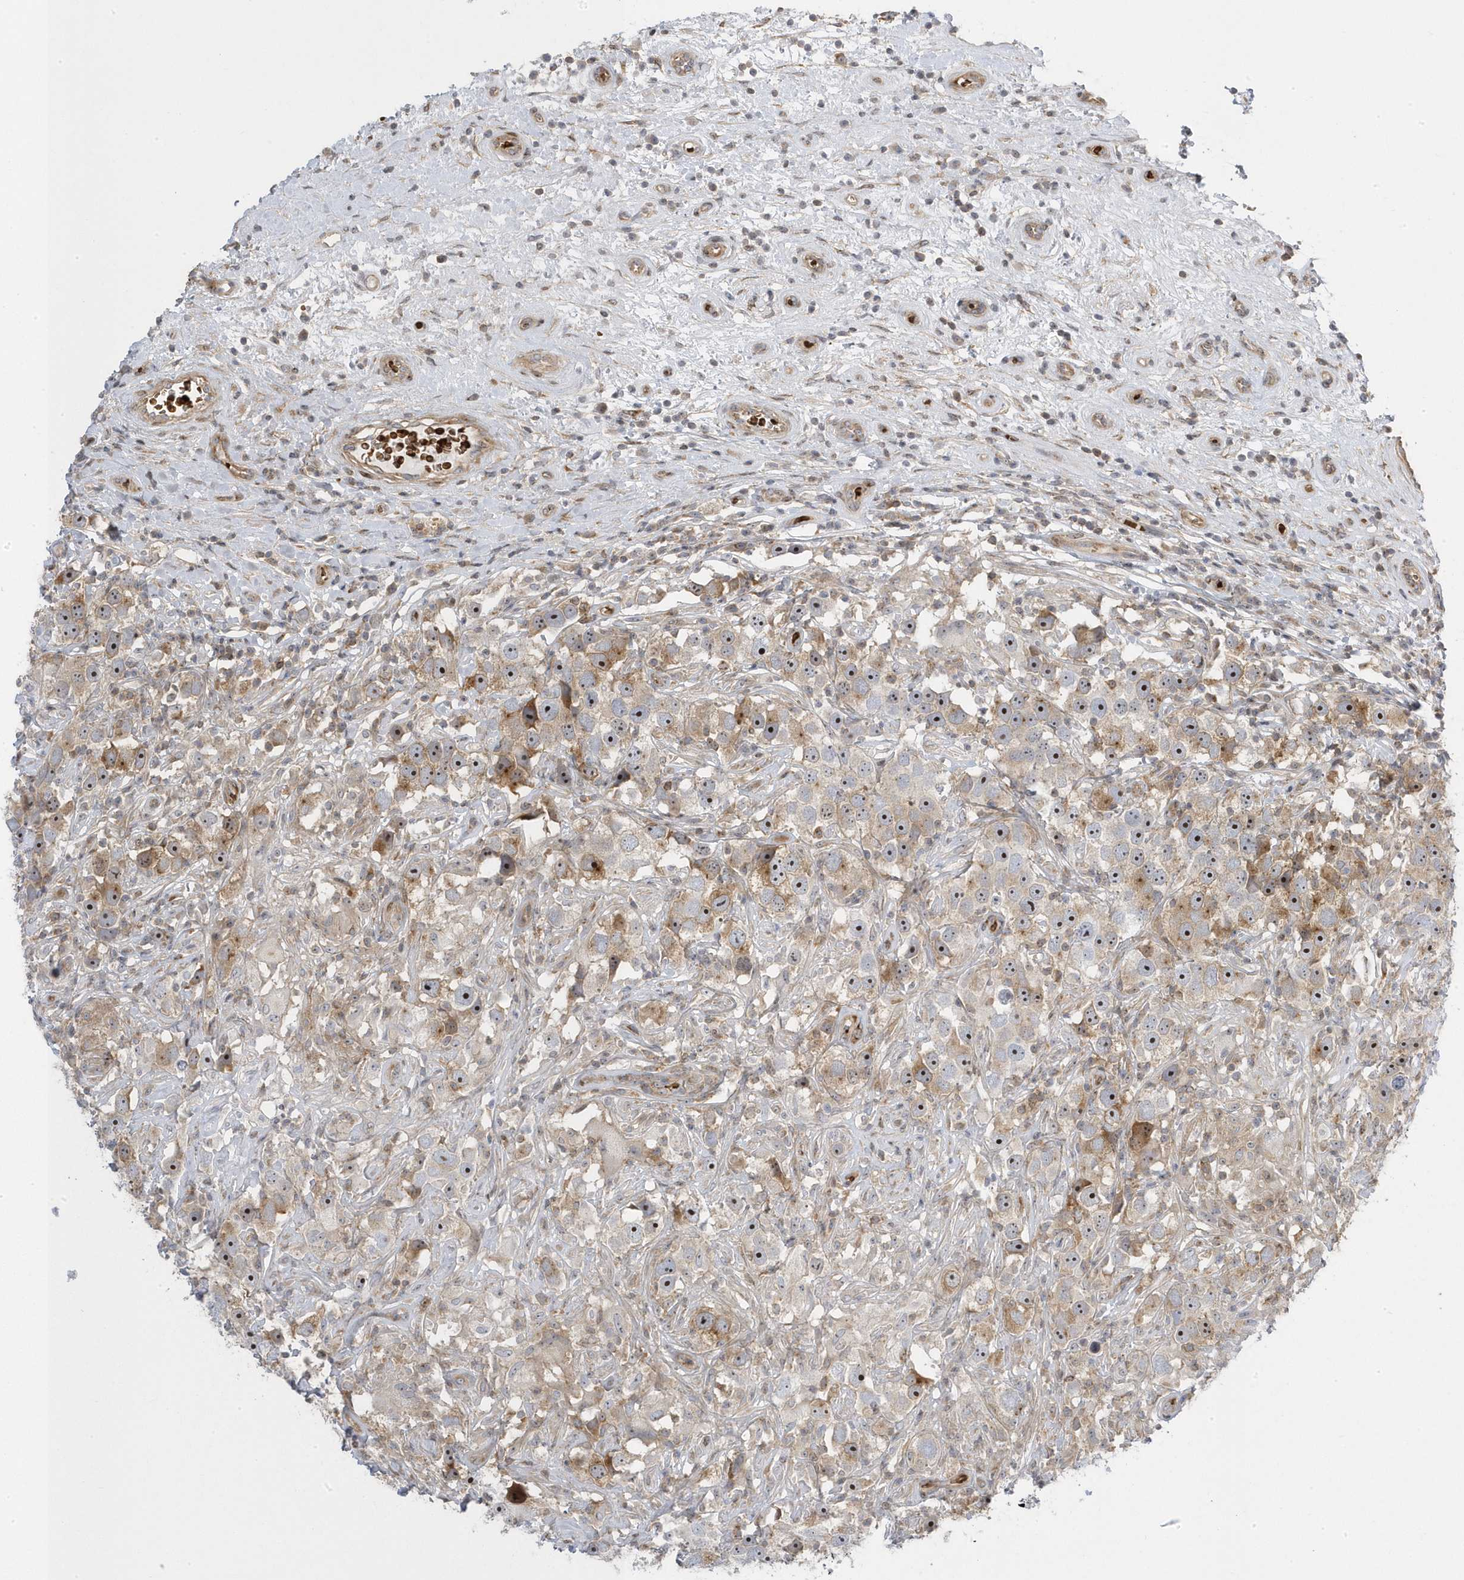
{"staining": {"intensity": "moderate", "quantity": ">75%", "location": "cytoplasmic/membranous,nuclear"}, "tissue": "testis cancer", "cell_type": "Tumor cells", "image_type": "cancer", "snomed": [{"axis": "morphology", "description": "Seminoma, NOS"}, {"axis": "topography", "description": "Testis"}], "caption": "Immunohistochemical staining of testis seminoma reveals medium levels of moderate cytoplasmic/membranous and nuclear positivity in about >75% of tumor cells. (DAB (3,3'-diaminobenzidine) = brown stain, brightfield microscopy at high magnification).", "gene": "MAP7D3", "patient": {"sex": "male", "age": 49}}